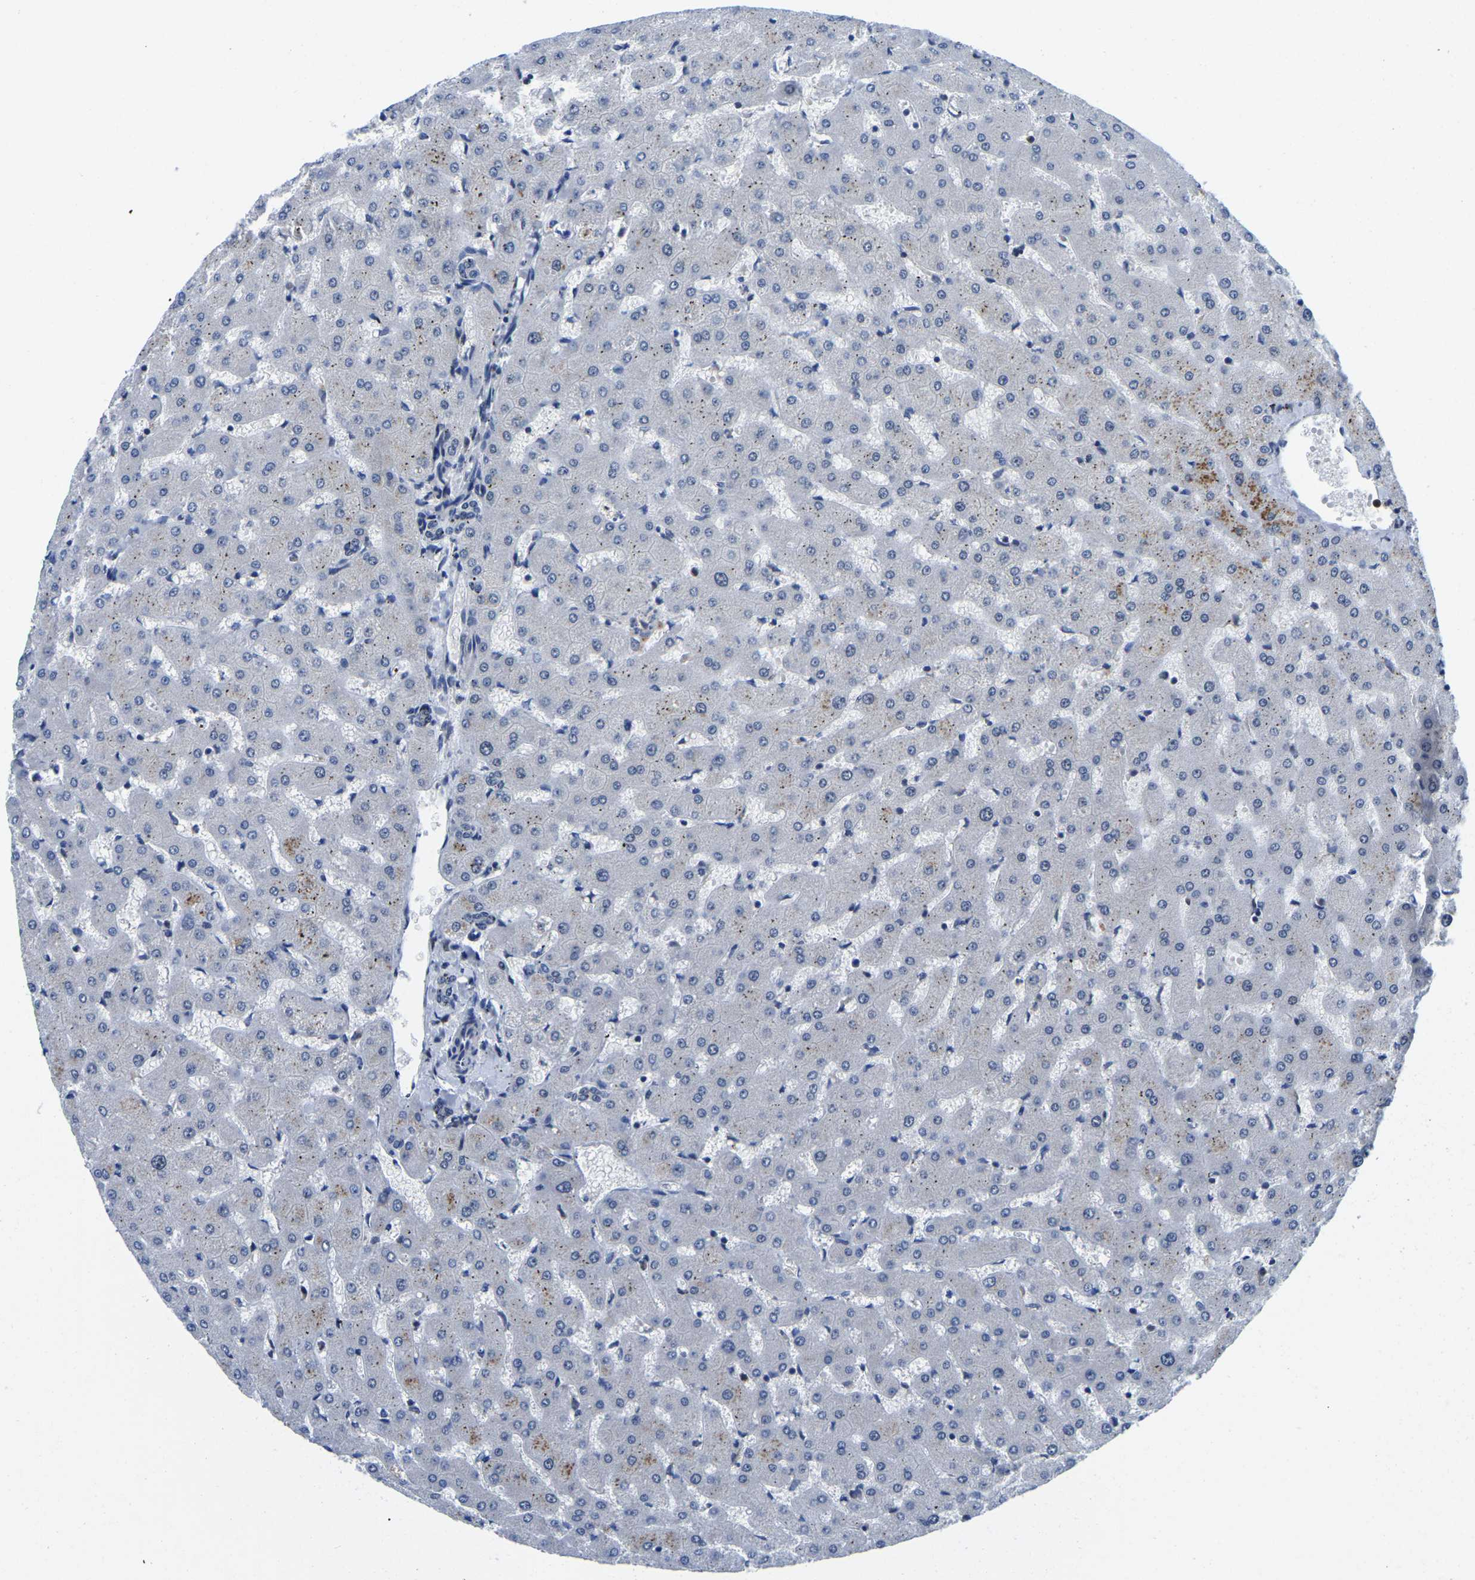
{"staining": {"intensity": "negative", "quantity": "none", "location": "none"}, "tissue": "liver", "cell_type": "Cholangiocytes", "image_type": "normal", "snomed": [{"axis": "morphology", "description": "Normal tissue, NOS"}, {"axis": "topography", "description": "Liver"}], "caption": "Cholangiocytes are negative for protein expression in benign human liver. (IHC, brightfield microscopy, high magnification).", "gene": "POLDIP3", "patient": {"sex": "female", "age": 63}}